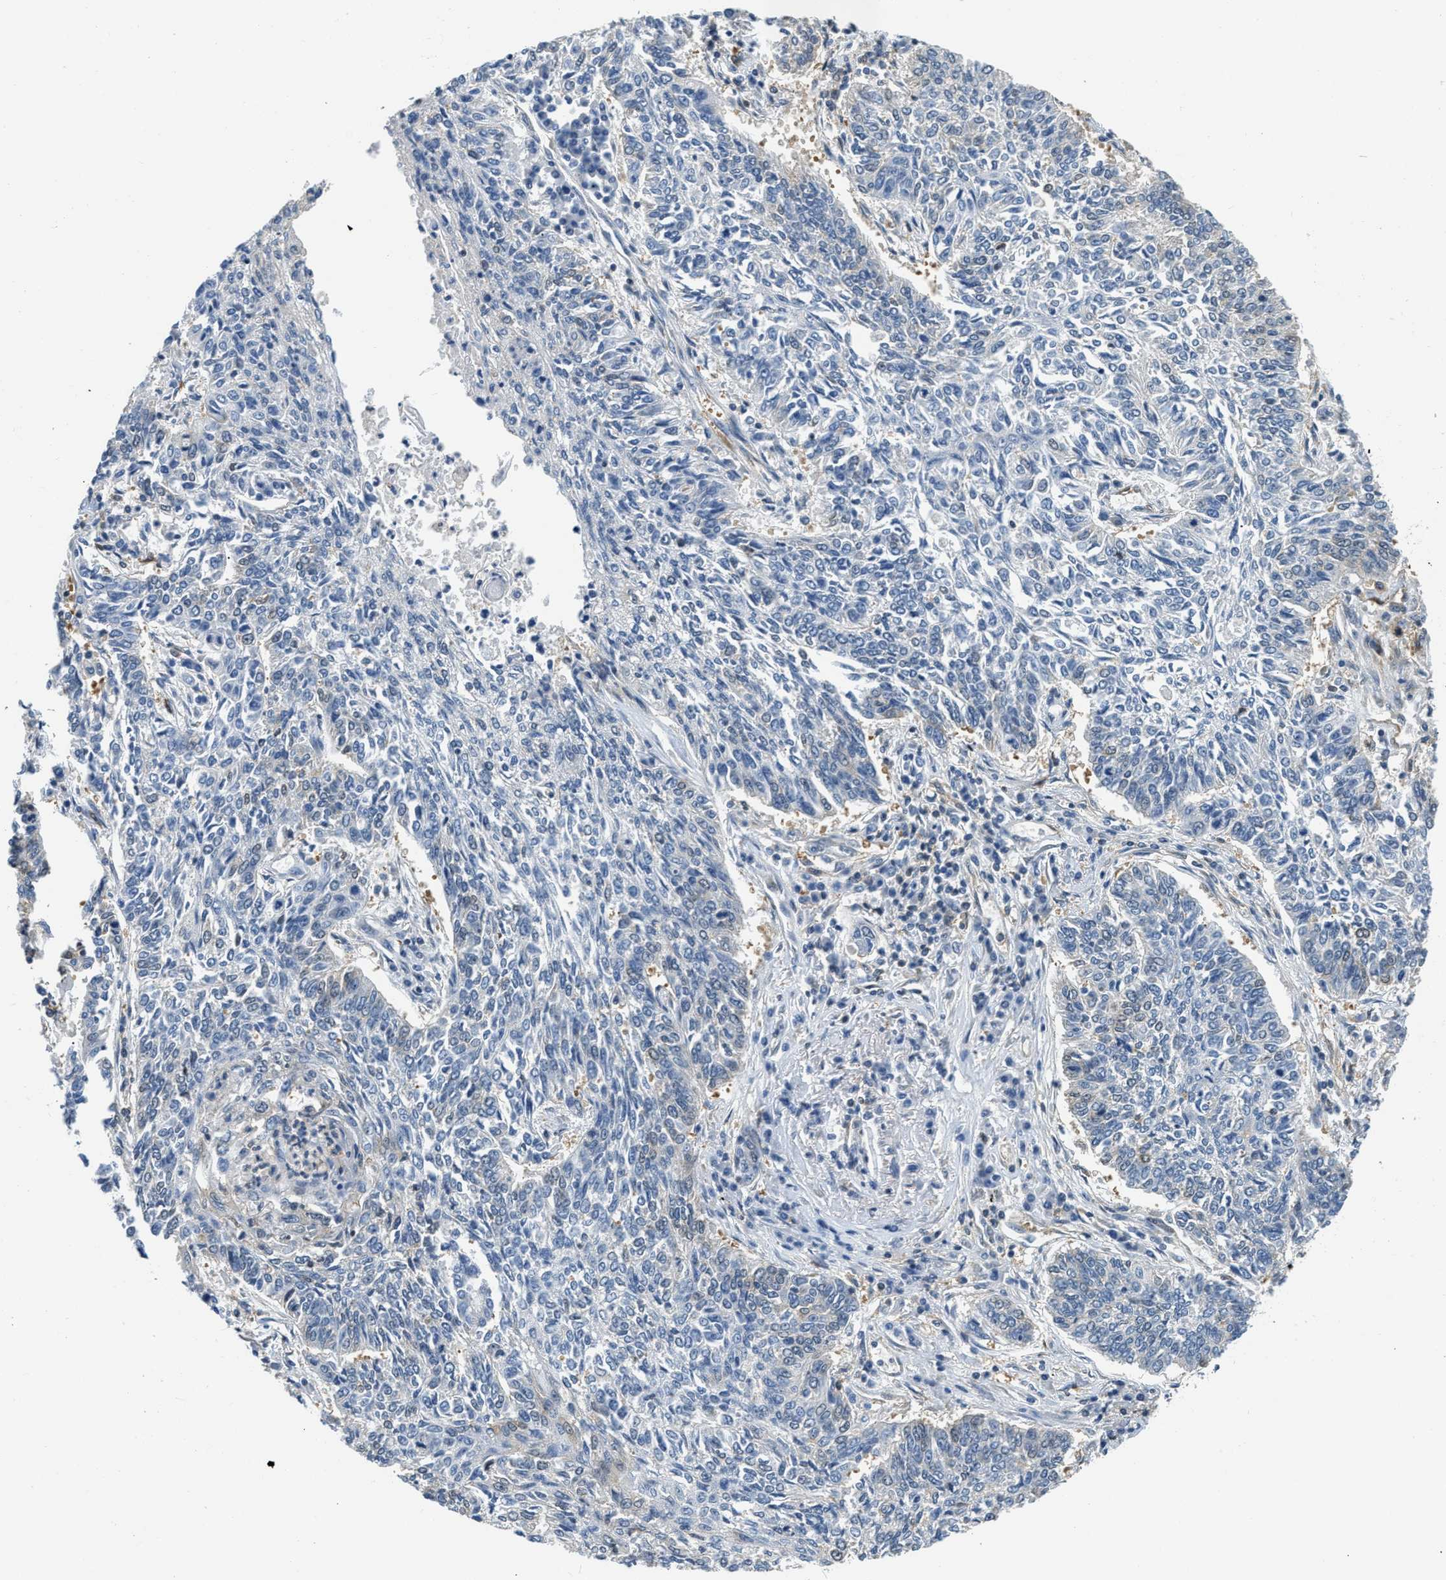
{"staining": {"intensity": "negative", "quantity": "none", "location": "none"}, "tissue": "lung cancer", "cell_type": "Tumor cells", "image_type": "cancer", "snomed": [{"axis": "morphology", "description": "Normal tissue, NOS"}, {"axis": "morphology", "description": "Squamous cell carcinoma, NOS"}, {"axis": "topography", "description": "Cartilage tissue"}, {"axis": "topography", "description": "Bronchus"}, {"axis": "topography", "description": "Lung"}], "caption": "The histopathology image displays no staining of tumor cells in lung squamous cell carcinoma.", "gene": "EIF4EBP2", "patient": {"sex": "female", "age": 49}}